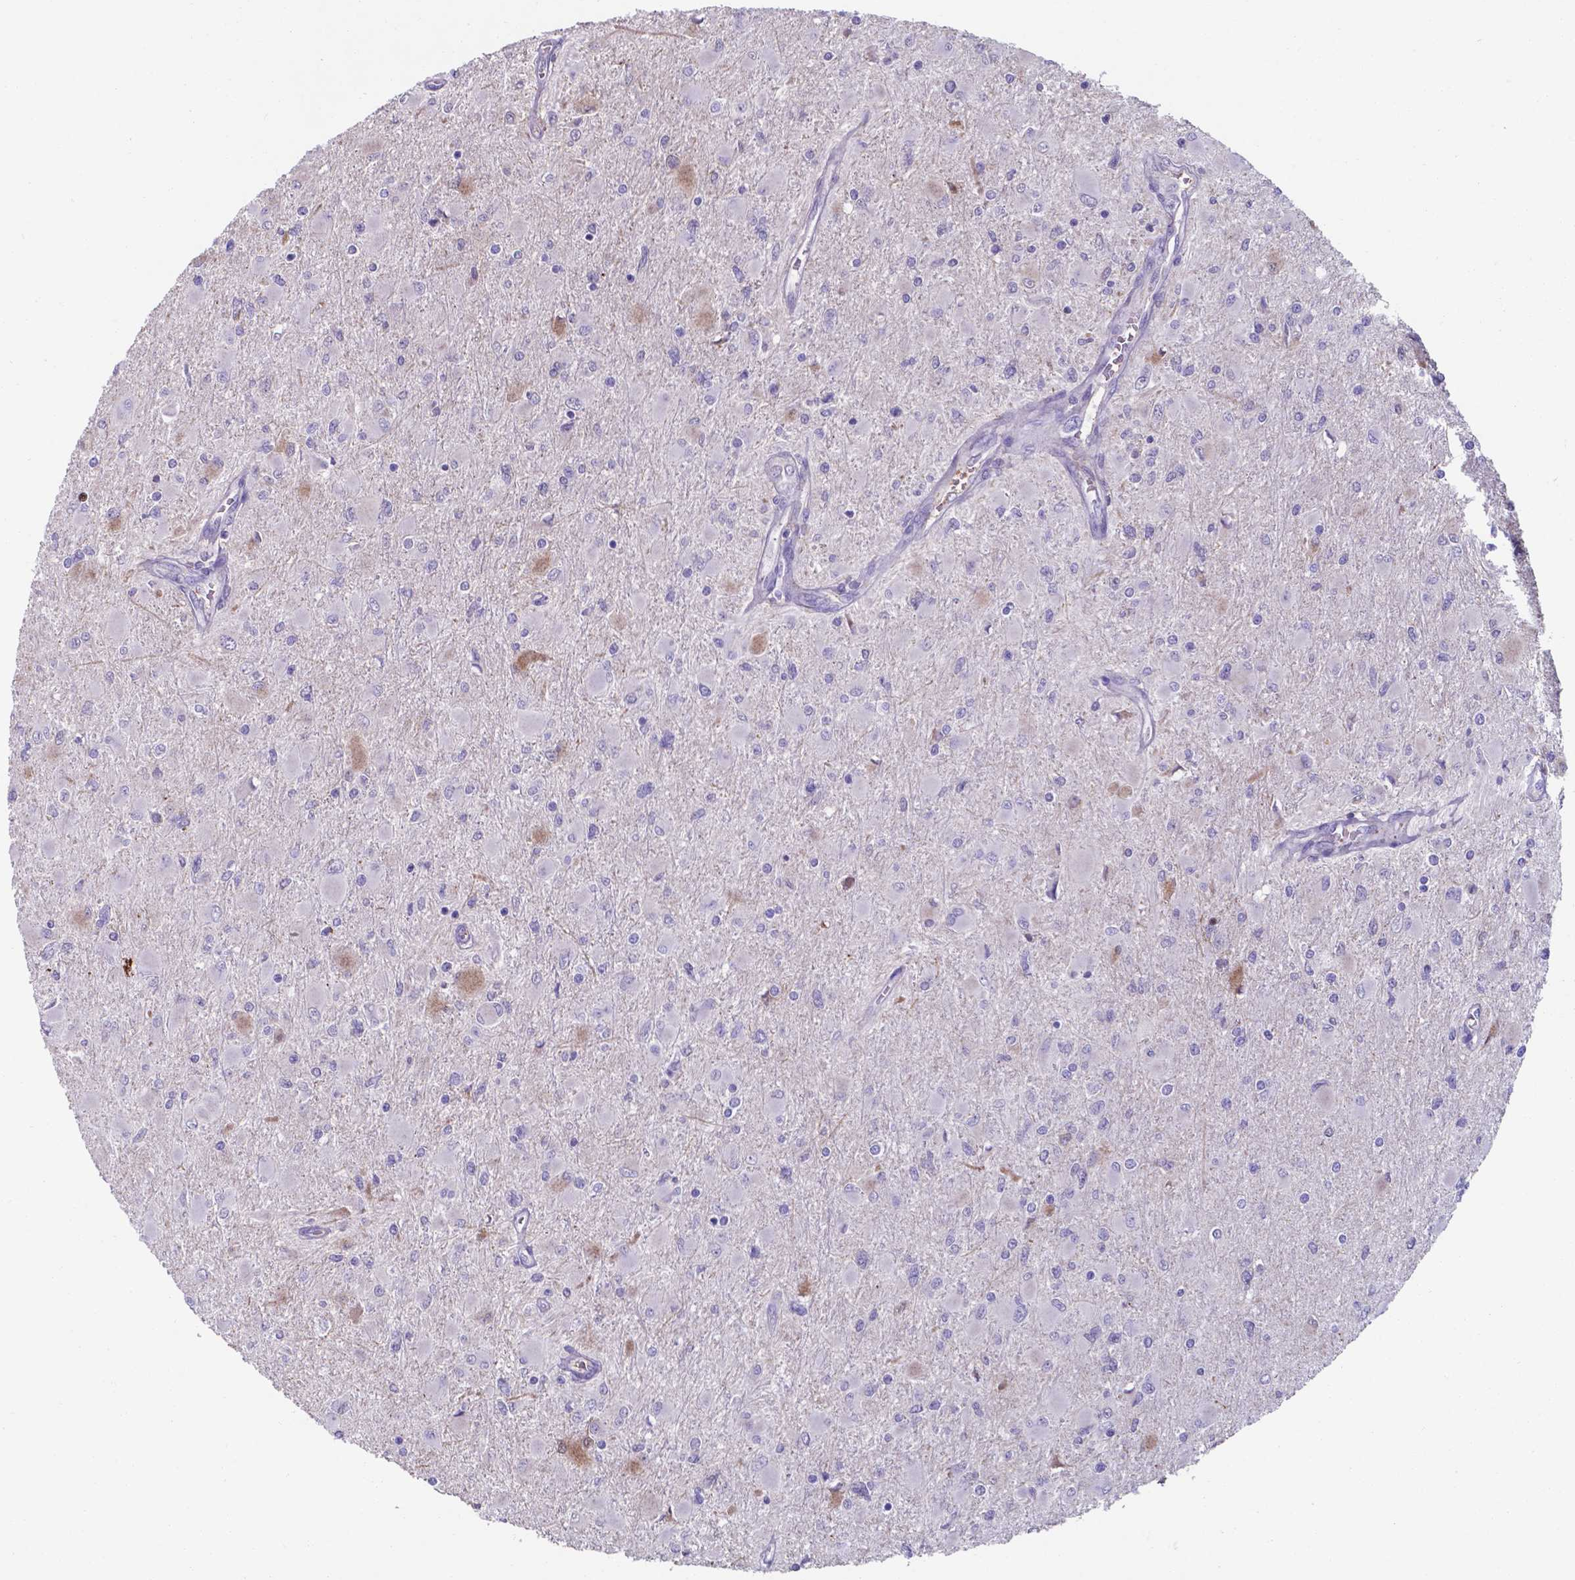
{"staining": {"intensity": "negative", "quantity": "none", "location": "none"}, "tissue": "glioma", "cell_type": "Tumor cells", "image_type": "cancer", "snomed": [{"axis": "morphology", "description": "Glioma, malignant, High grade"}, {"axis": "topography", "description": "Cerebral cortex"}], "caption": "A histopathology image of glioma stained for a protein shows no brown staining in tumor cells.", "gene": "SERPINA1", "patient": {"sex": "female", "age": 36}}